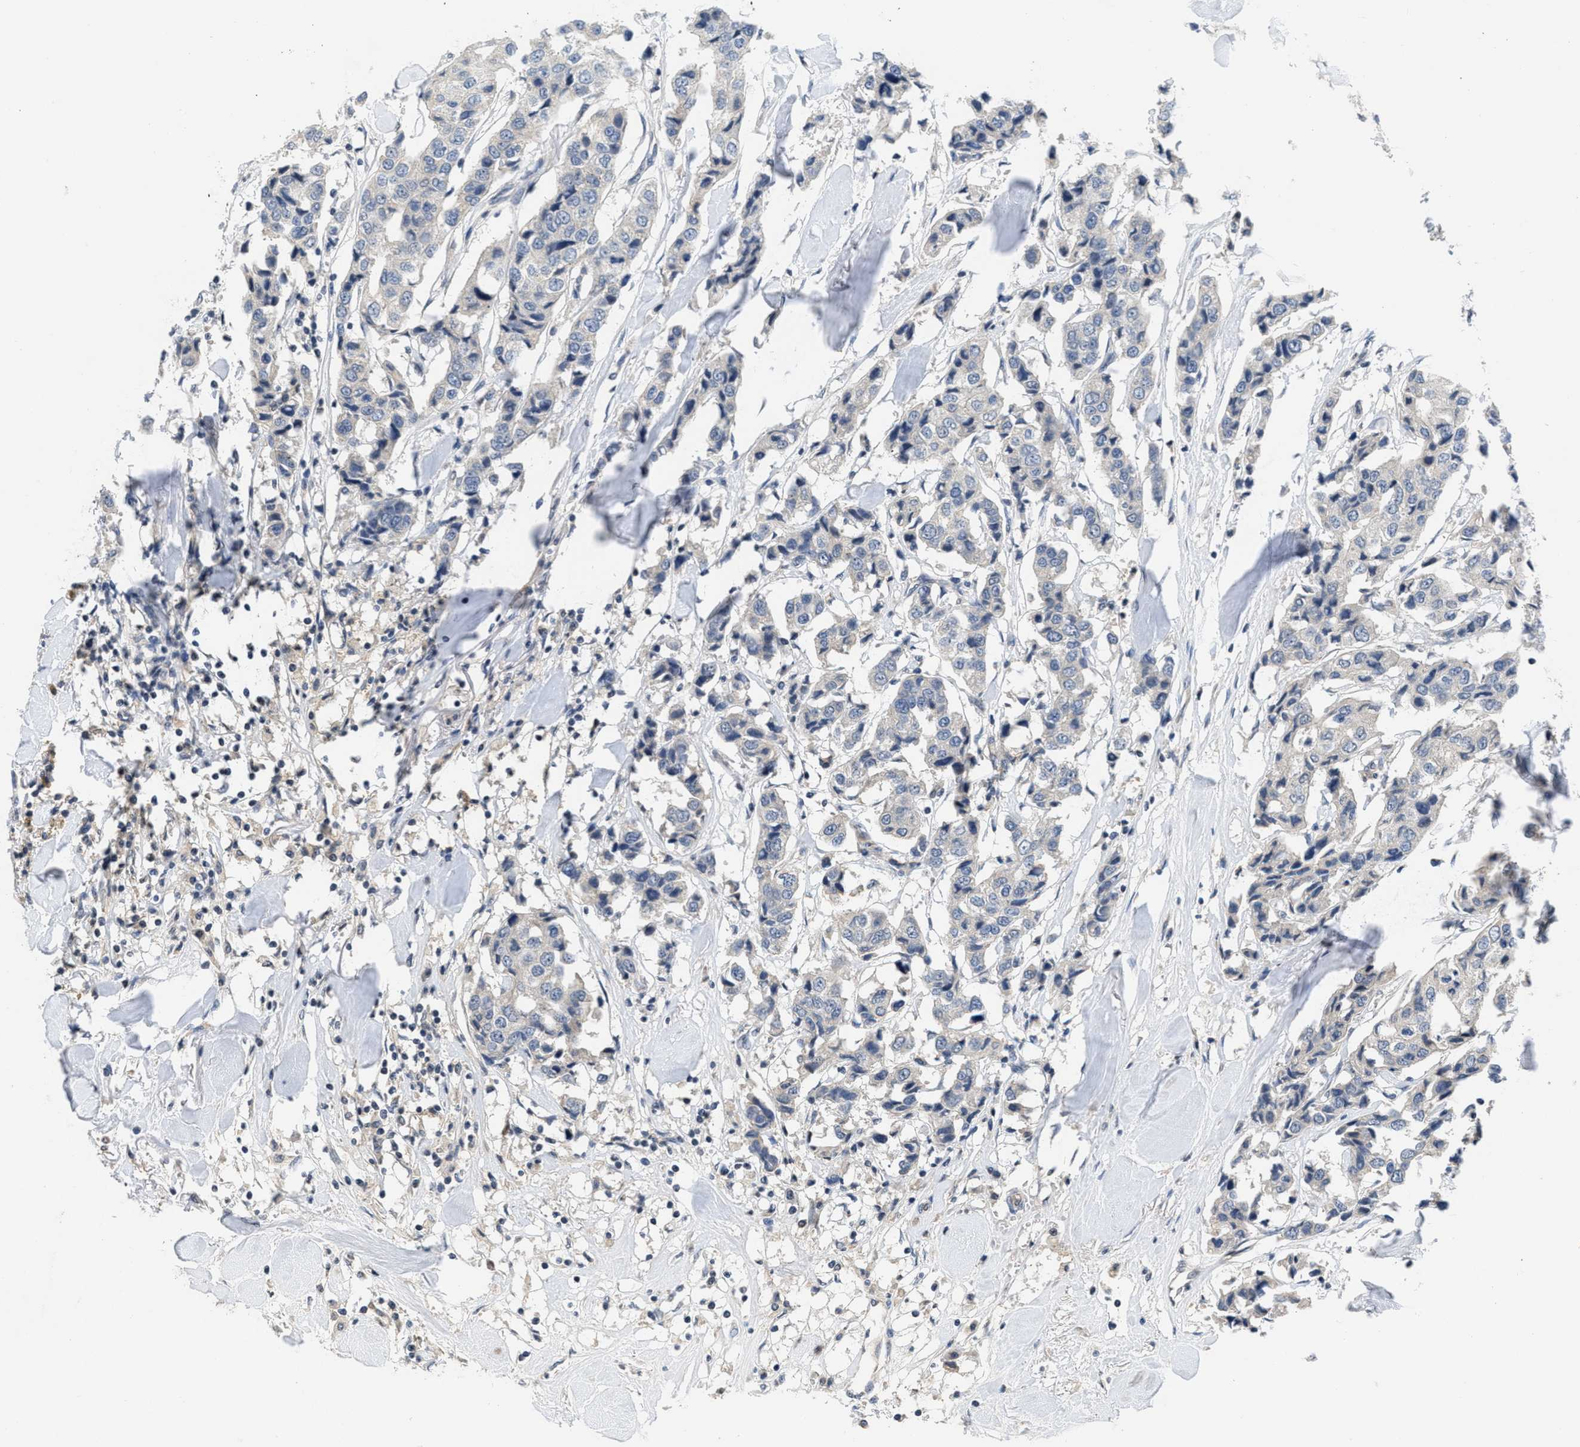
{"staining": {"intensity": "weak", "quantity": "<25%", "location": "cytoplasmic/membranous"}, "tissue": "breast cancer", "cell_type": "Tumor cells", "image_type": "cancer", "snomed": [{"axis": "morphology", "description": "Duct carcinoma"}, {"axis": "topography", "description": "Breast"}], "caption": "This photomicrograph is of breast cancer stained with immunohistochemistry (IHC) to label a protein in brown with the nuclei are counter-stained blue. There is no expression in tumor cells.", "gene": "ANGPT1", "patient": {"sex": "female", "age": 80}}